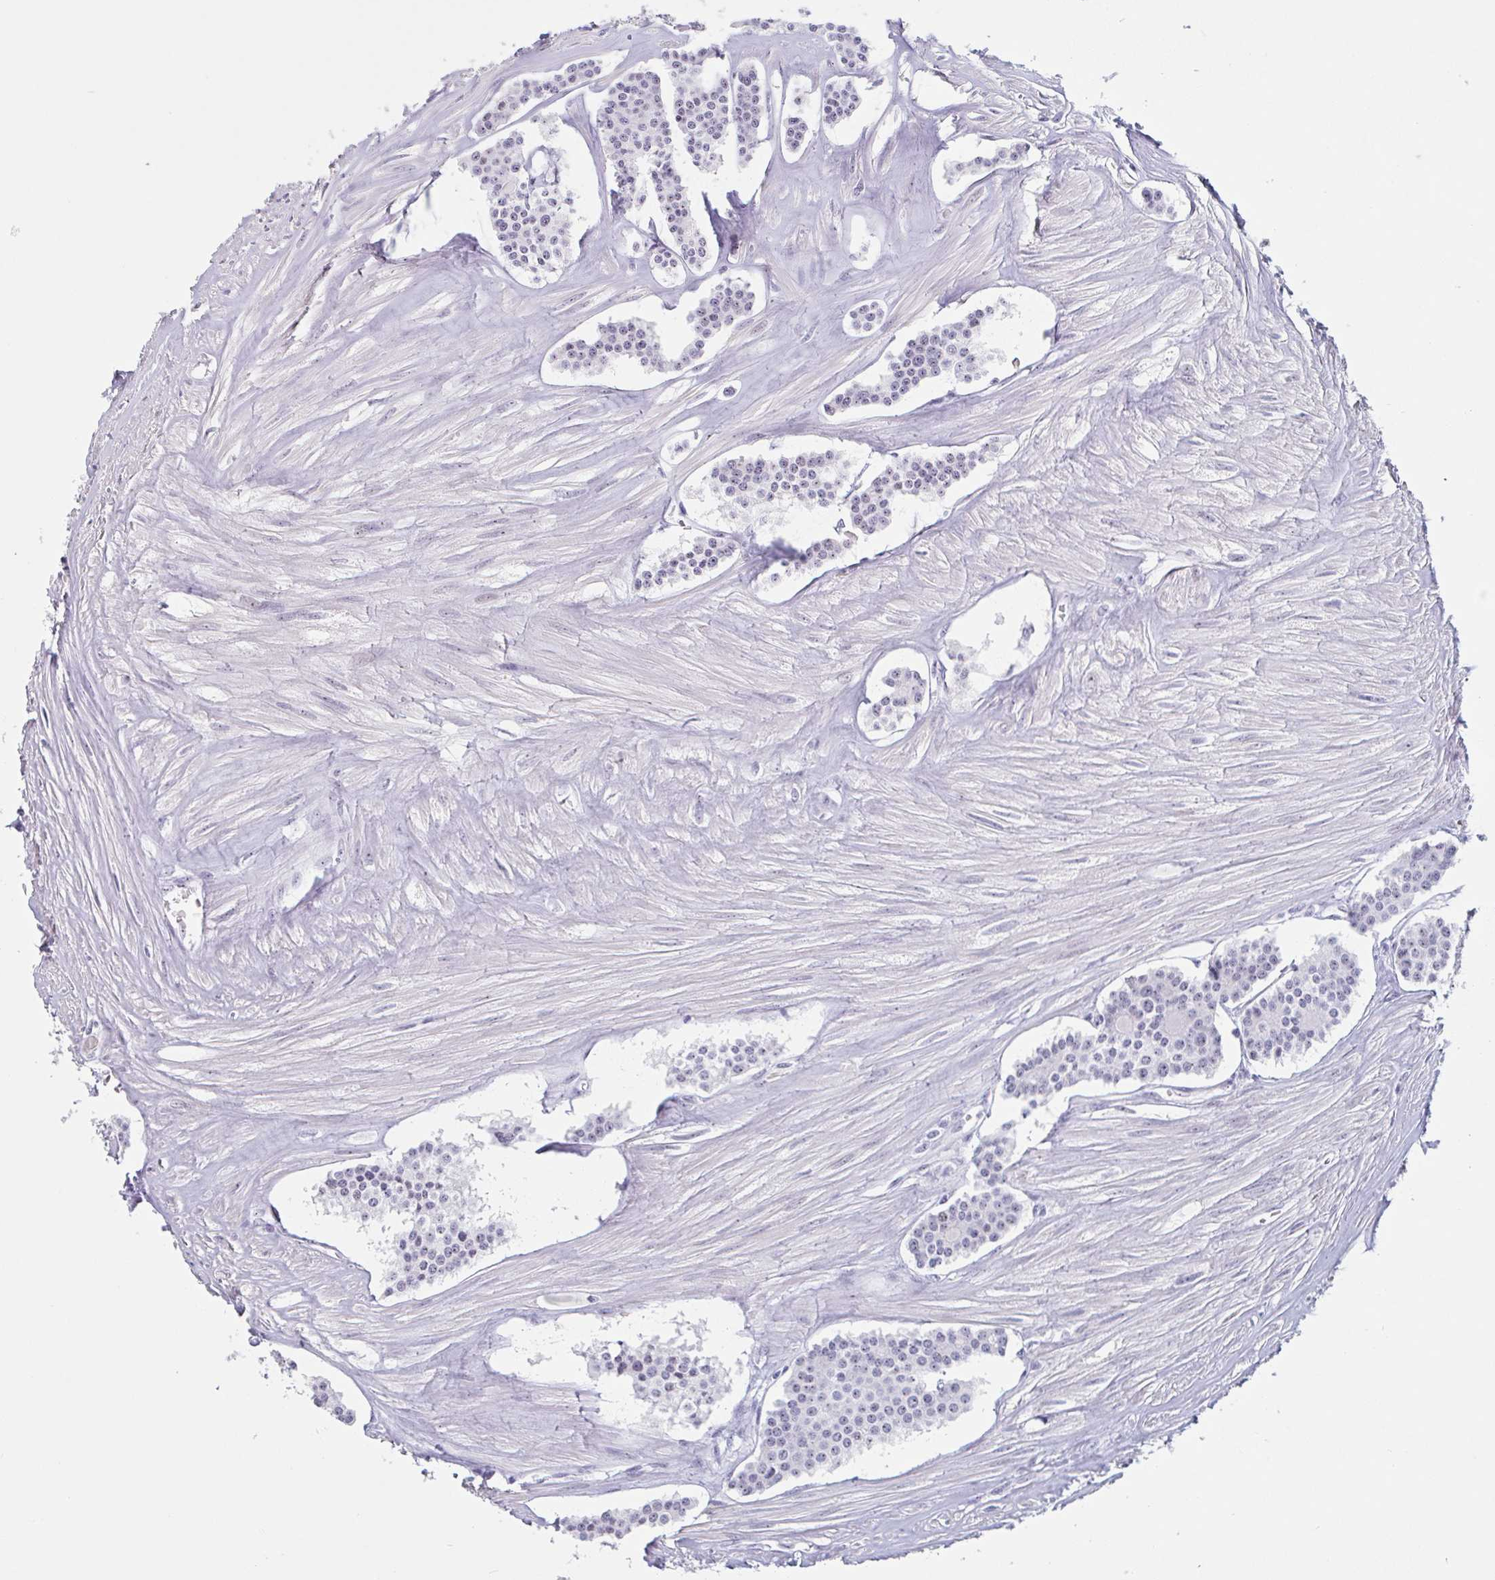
{"staining": {"intensity": "negative", "quantity": "none", "location": "none"}, "tissue": "carcinoid", "cell_type": "Tumor cells", "image_type": "cancer", "snomed": [{"axis": "morphology", "description": "Carcinoid, malignant, NOS"}, {"axis": "topography", "description": "Small intestine"}], "caption": "Immunohistochemical staining of human carcinoid demonstrates no significant staining in tumor cells. (DAB (3,3'-diaminobenzidine) immunohistochemistry (IHC) visualized using brightfield microscopy, high magnification).", "gene": "LENG9", "patient": {"sex": "male", "age": 60}}